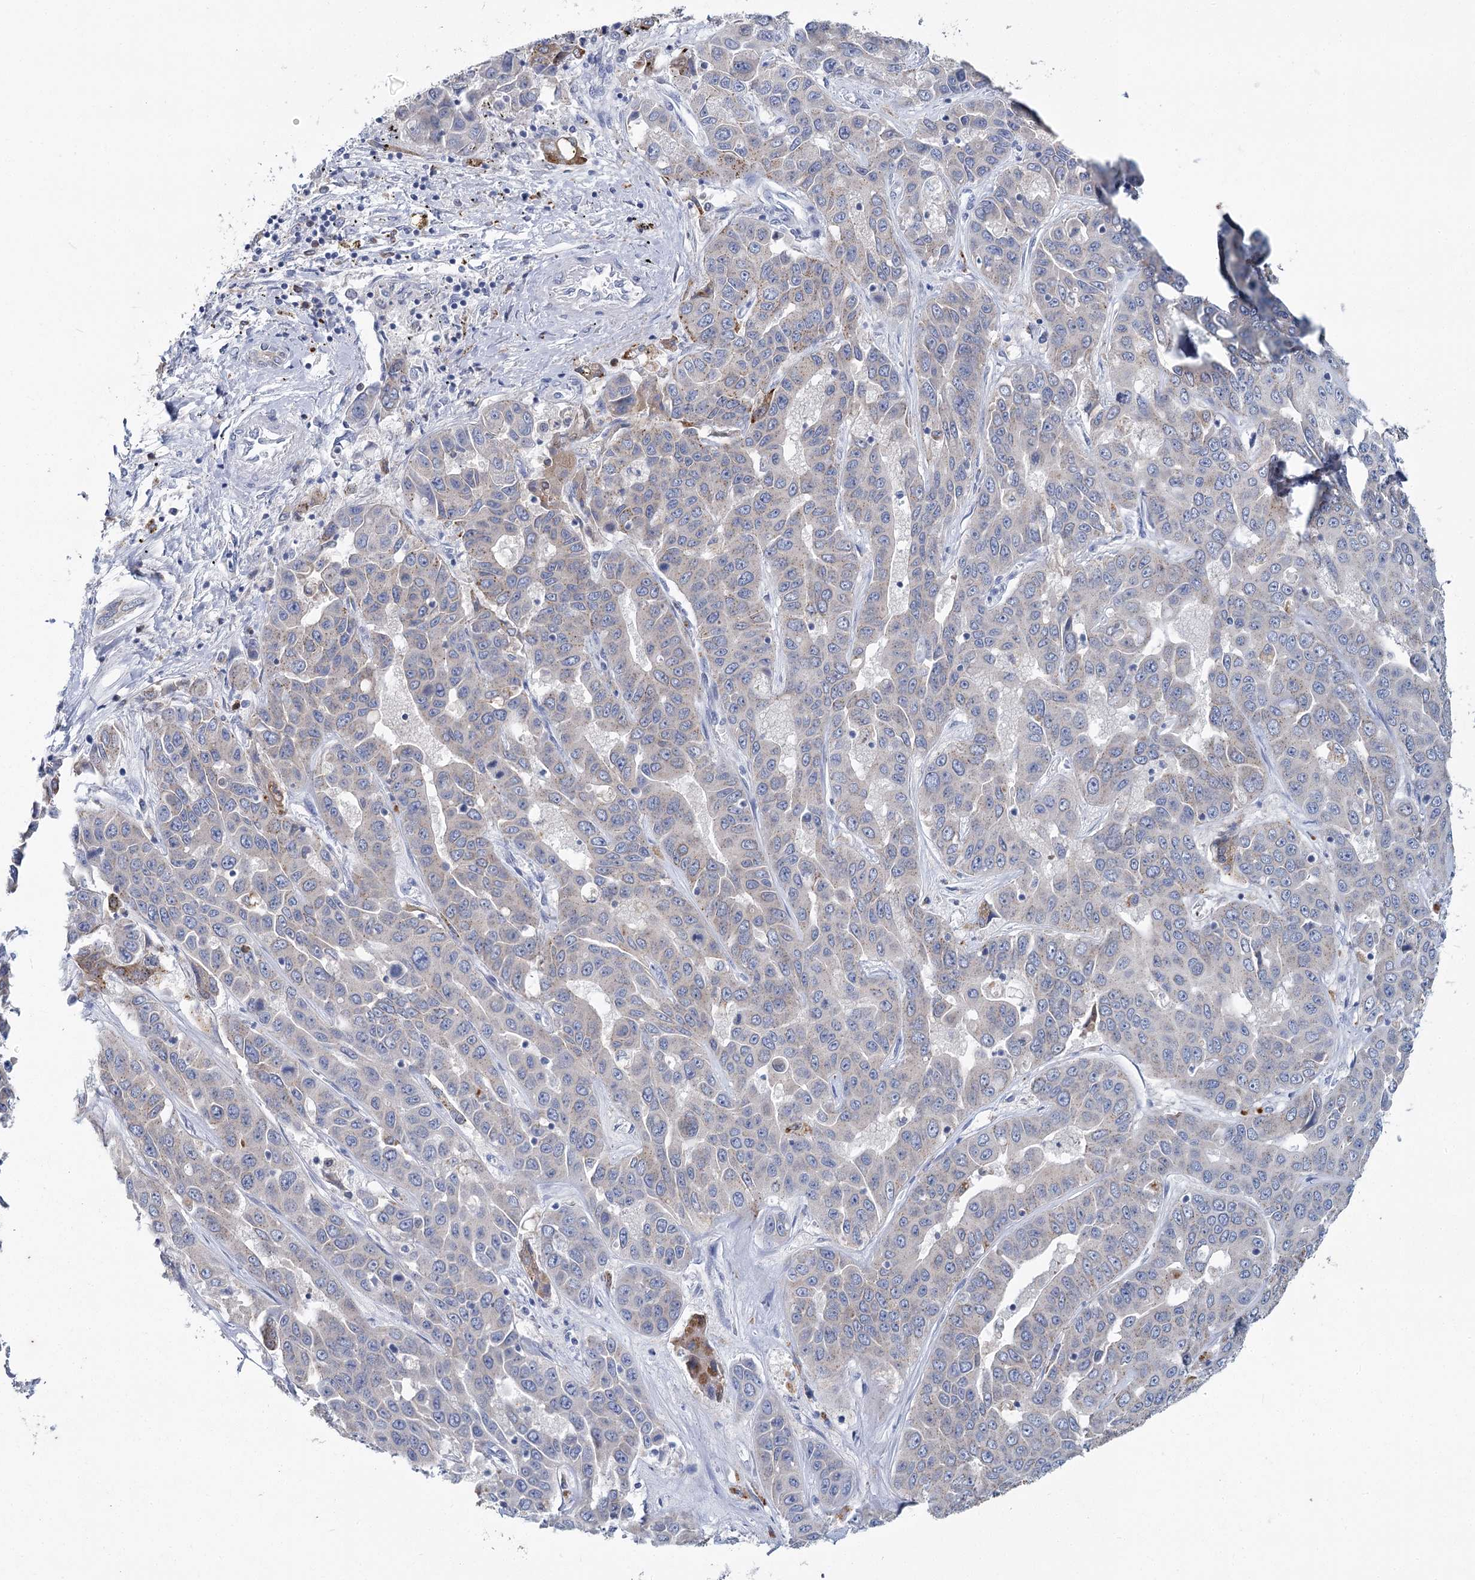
{"staining": {"intensity": "negative", "quantity": "none", "location": "none"}, "tissue": "liver cancer", "cell_type": "Tumor cells", "image_type": "cancer", "snomed": [{"axis": "morphology", "description": "Cholangiocarcinoma"}, {"axis": "topography", "description": "Liver"}], "caption": "An image of human cholangiocarcinoma (liver) is negative for staining in tumor cells. The staining is performed using DAB brown chromogen with nuclei counter-stained in using hematoxylin.", "gene": "METTL7B", "patient": {"sex": "female", "age": 52}}